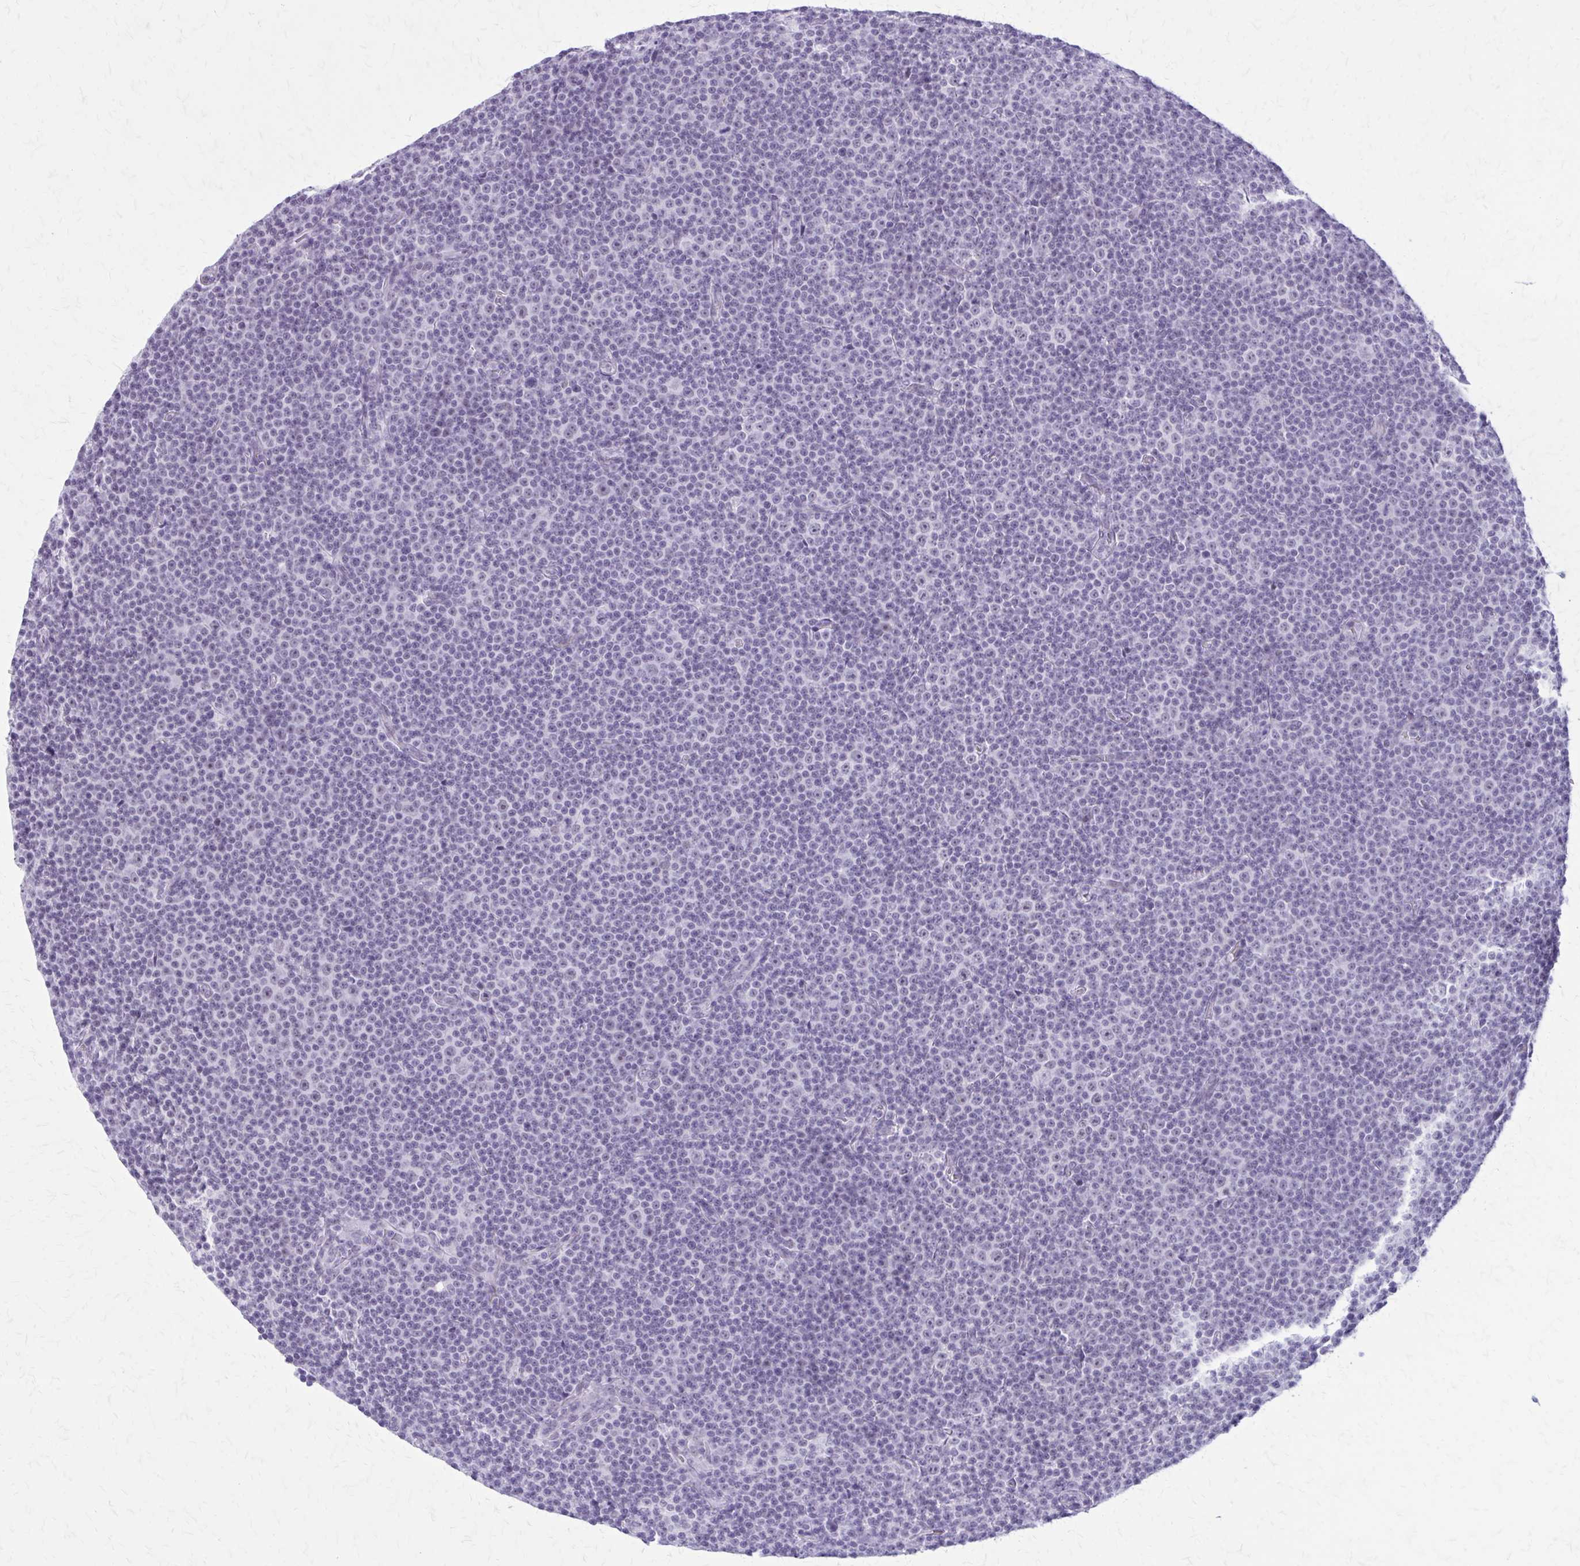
{"staining": {"intensity": "negative", "quantity": "none", "location": "none"}, "tissue": "lymphoma", "cell_type": "Tumor cells", "image_type": "cancer", "snomed": [{"axis": "morphology", "description": "Malignant lymphoma, non-Hodgkin's type, Low grade"}, {"axis": "topography", "description": "Lymph node"}], "caption": "Immunohistochemistry histopathology image of neoplastic tissue: human lymphoma stained with DAB (3,3'-diaminobenzidine) exhibits no significant protein positivity in tumor cells. Brightfield microscopy of immunohistochemistry (IHC) stained with DAB (3,3'-diaminobenzidine) (brown) and hematoxylin (blue), captured at high magnification.", "gene": "GAD1", "patient": {"sex": "female", "age": 67}}